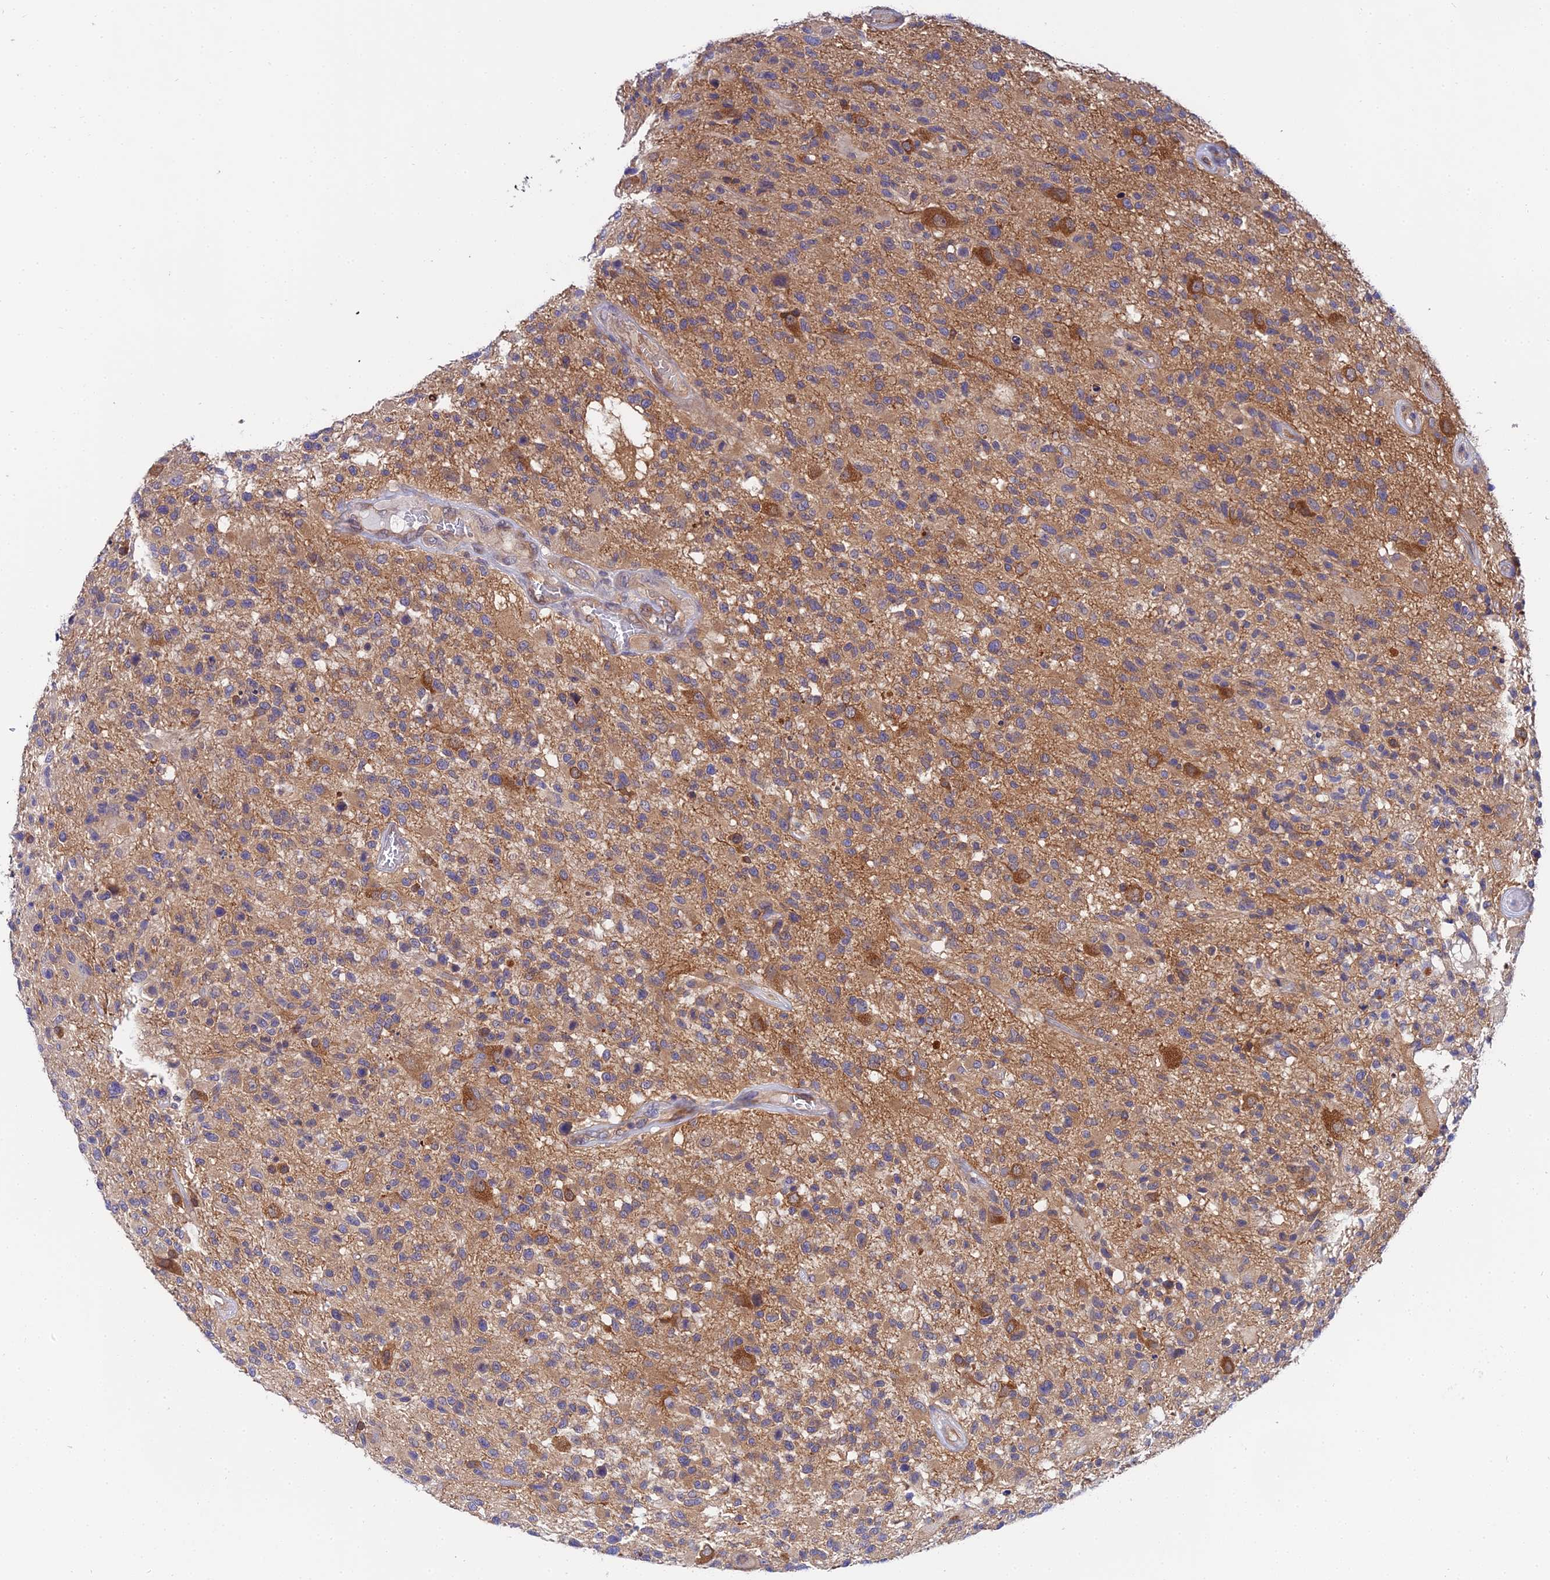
{"staining": {"intensity": "weak", "quantity": "25%-75%", "location": "cytoplasmic/membranous"}, "tissue": "glioma", "cell_type": "Tumor cells", "image_type": "cancer", "snomed": [{"axis": "morphology", "description": "Glioma, malignant, High grade"}, {"axis": "morphology", "description": "Glioblastoma, NOS"}, {"axis": "topography", "description": "Brain"}], "caption": "Malignant glioma (high-grade) tissue exhibits weak cytoplasmic/membranous positivity in about 25%-75% of tumor cells", "gene": "PPP2R2C", "patient": {"sex": "male", "age": 60}}